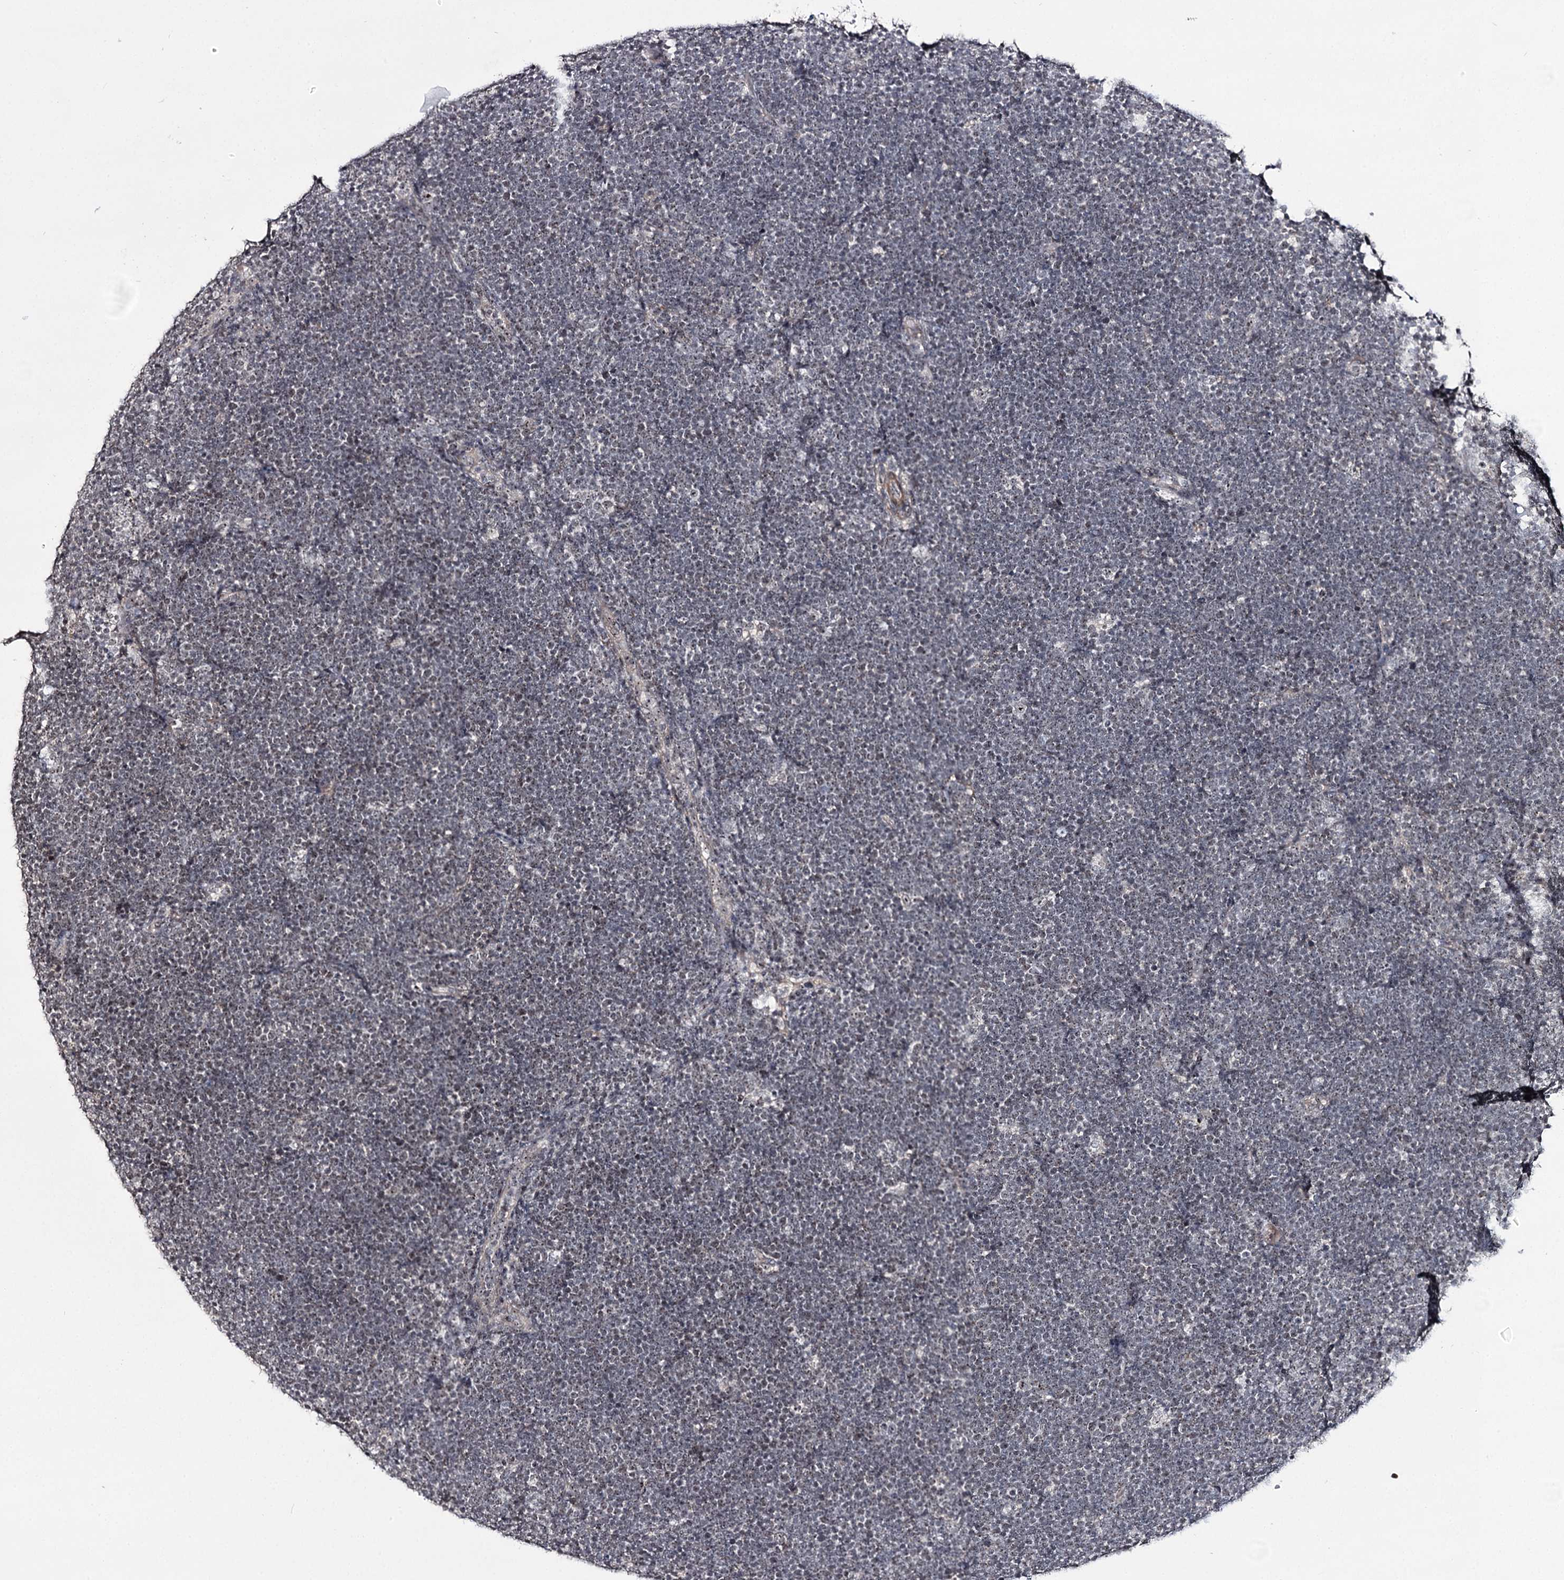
{"staining": {"intensity": "weak", "quantity": "<25%", "location": "nuclear"}, "tissue": "lymphoma", "cell_type": "Tumor cells", "image_type": "cancer", "snomed": [{"axis": "morphology", "description": "Malignant lymphoma, non-Hodgkin's type, High grade"}, {"axis": "topography", "description": "Lymph node"}], "caption": "The immunohistochemistry micrograph has no significant positivity in tumor cells of high-grade malignant lymphoma, non-Hodgkin's type tissue.", "gene": "CCDC59", "patient": {"sex": "male", "age": 13}}